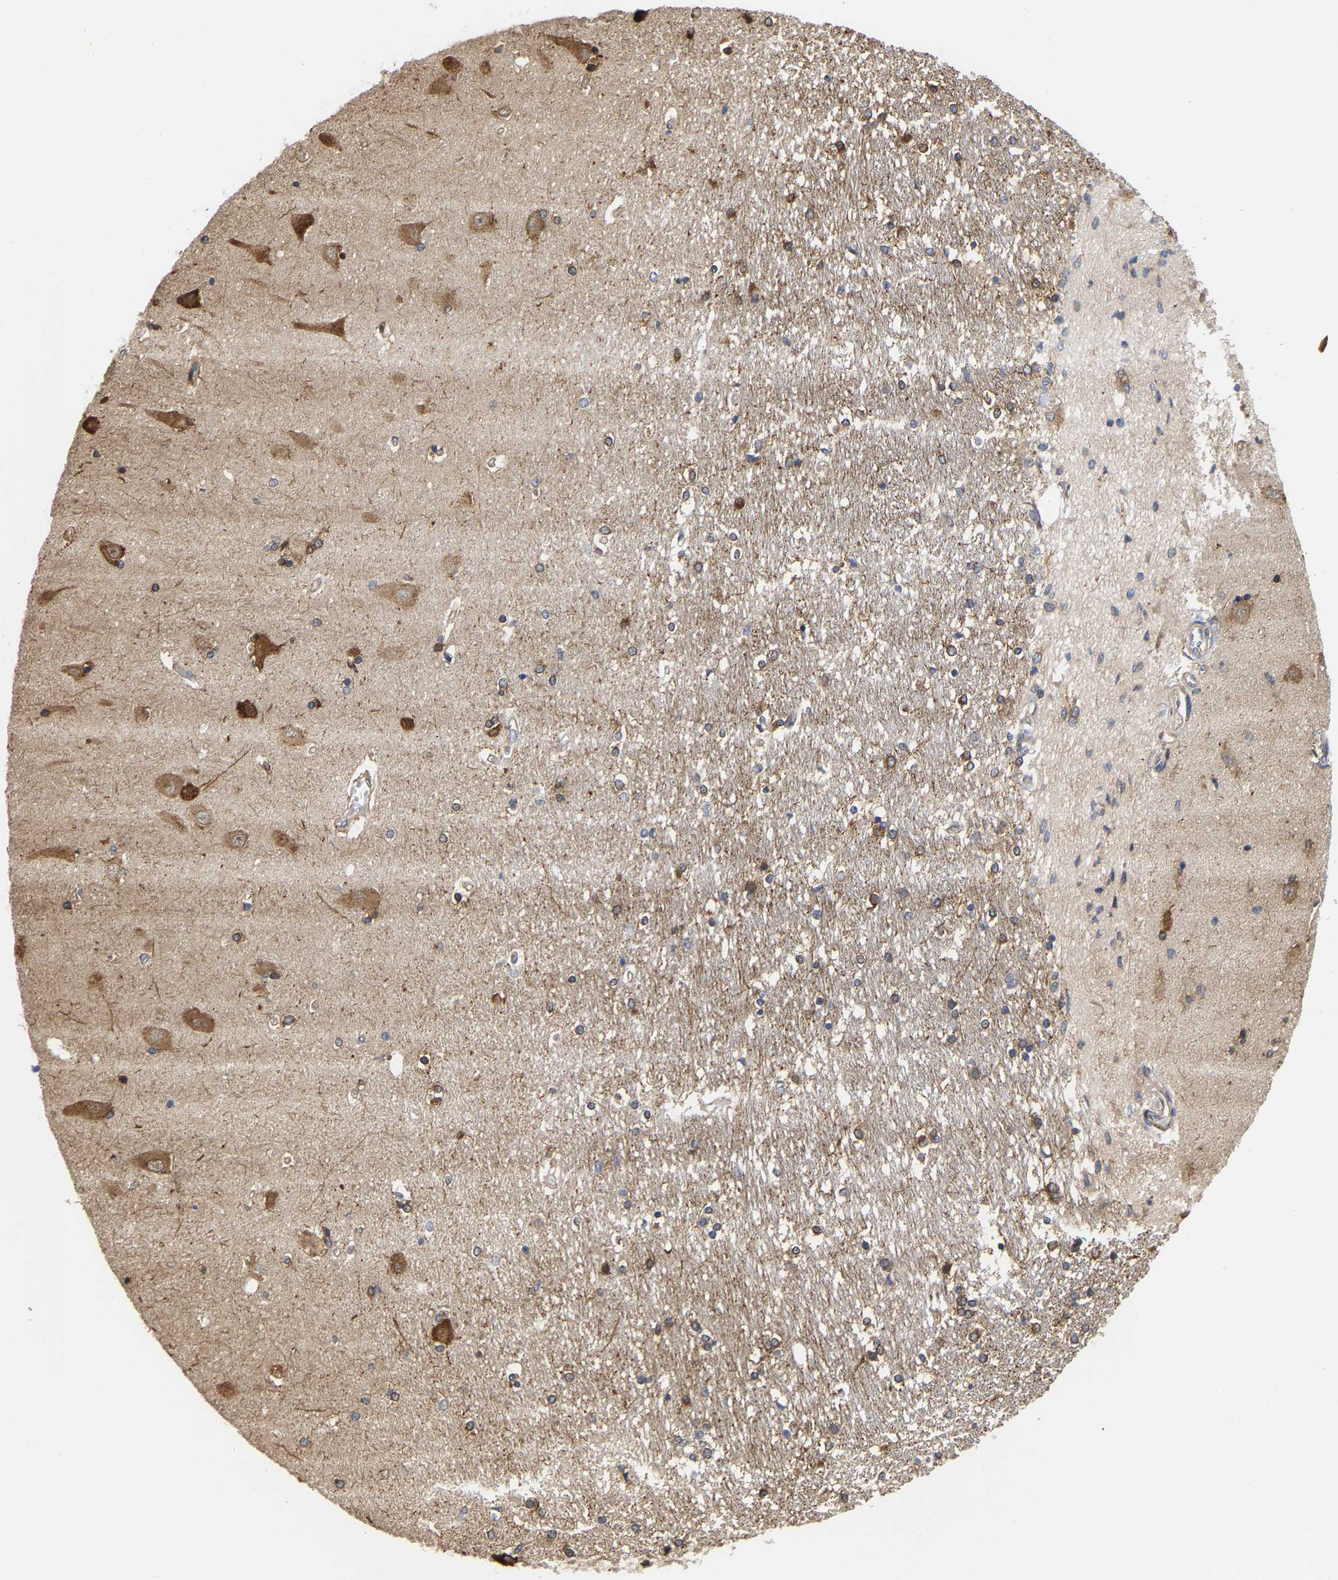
{"staining": {"intensity": "moderate", "quantity": "<25%", "location": "cytoplasmic/membranous"}, "tissue": "hippocampus", "cell_type": "Glial cells", "image_type": "normal", "snomed": [{"axis": "morphology", "description": "Normal tissue, NOS"}, {"axis": "topography", "description": "Hippocampus"}], "caption": "Benign hippocampus was stained to show a protein in brown. There is low levels of moderate cytoplasmic/membranous expression in approximately <25% of glial cells. (brown staining indicates protein expression, while blue staining denotes nuclei).", "gene": "ARAP1", "patient": {"sex": "male", "age": 45}}